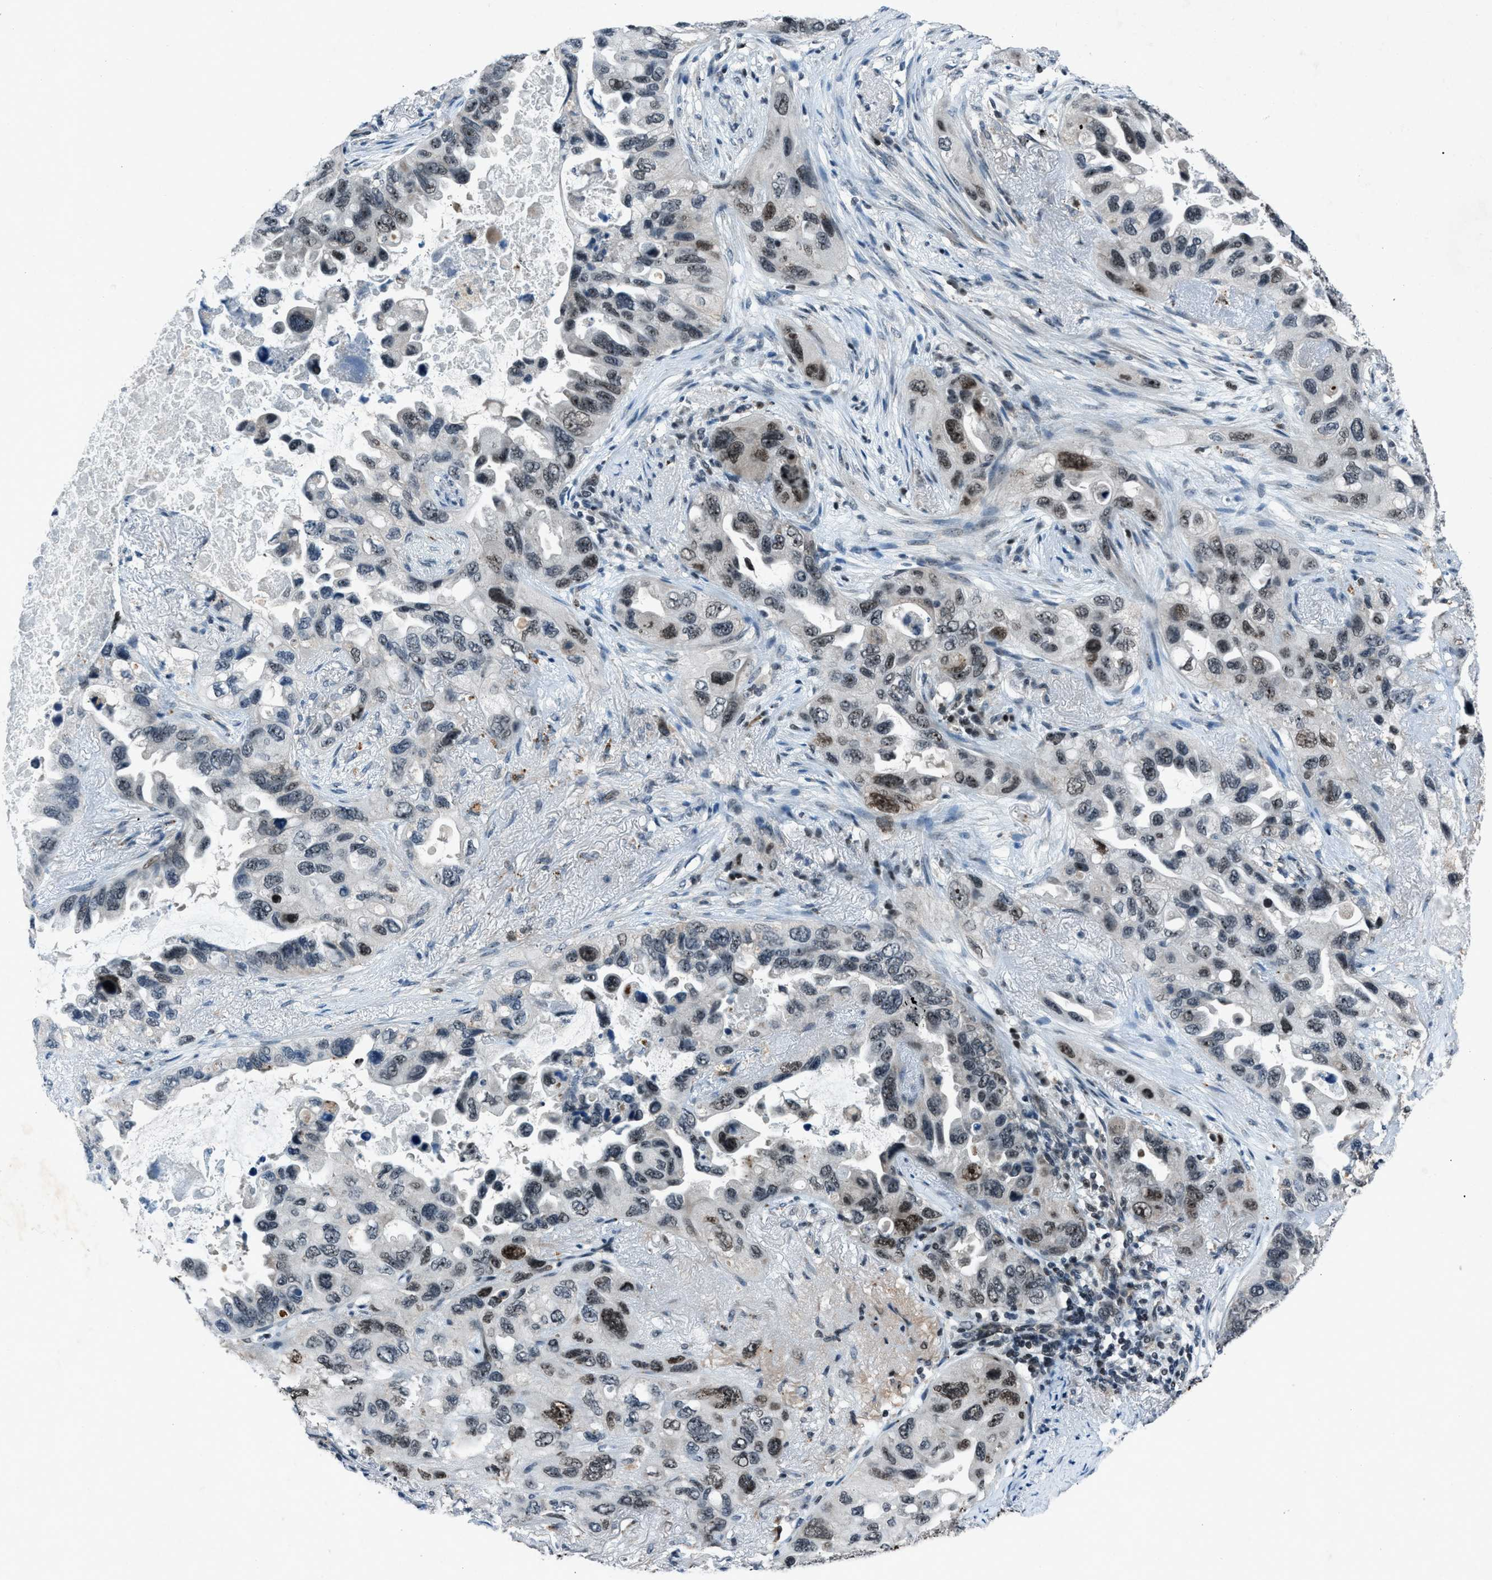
{"staining": {"intensity": "moderate", "quantity": "25%-75%", "location": "nuclear"}, "tissue": "lung cancer", "cell_type": "Tumor cells", "image_type": "cancer", "snomed": [{"axis": "morphology", "description": "Squamous cell carcinoma, NOS"}, {"axis": "topography", "description": "Lung"}], "caption": "Human lung cancer stained with a protein marker displays moderate staining in tumor cells.", "gene": "ADCY1", "patient": {"sex": "female", "age": 73}}